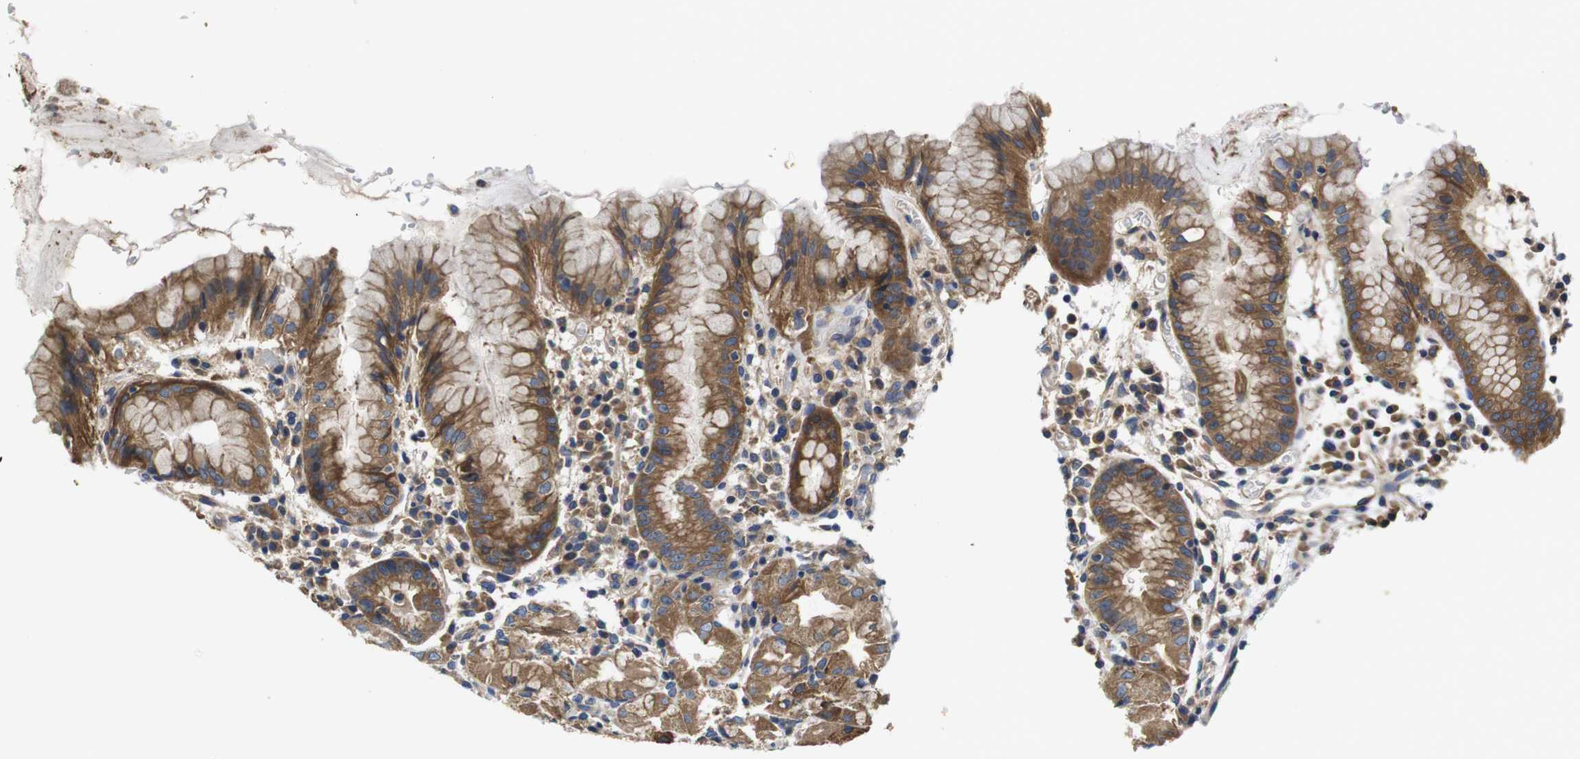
{"staining": {"intensity": "strong", "quantity": ">75%", "location": "cytoplasmic/membranous"}, "tissue": "stomach", "cell_type": "Glandular cells", "image_type": "normal", "snomed": [{"axis": "morphology", "description": "Normal tissue, NOS"}, {"axis": "topography", "description": "Stomach"}, {"axis": "topography", "description": "Stomach, lower"}], "caption": "Immunohistochemistry (IHC) photomicrograph of benign stomach: stomach stained using immunohistochemistry (IHC) exhibits high levels of strong protein expression localized specifically in the cytoplasmic/membranous of glandular cells, appearing as a cytoplasmic/membranous brown color.", "gene": "MARCHF7", "patient": {"sex": "female", "age": 75}}